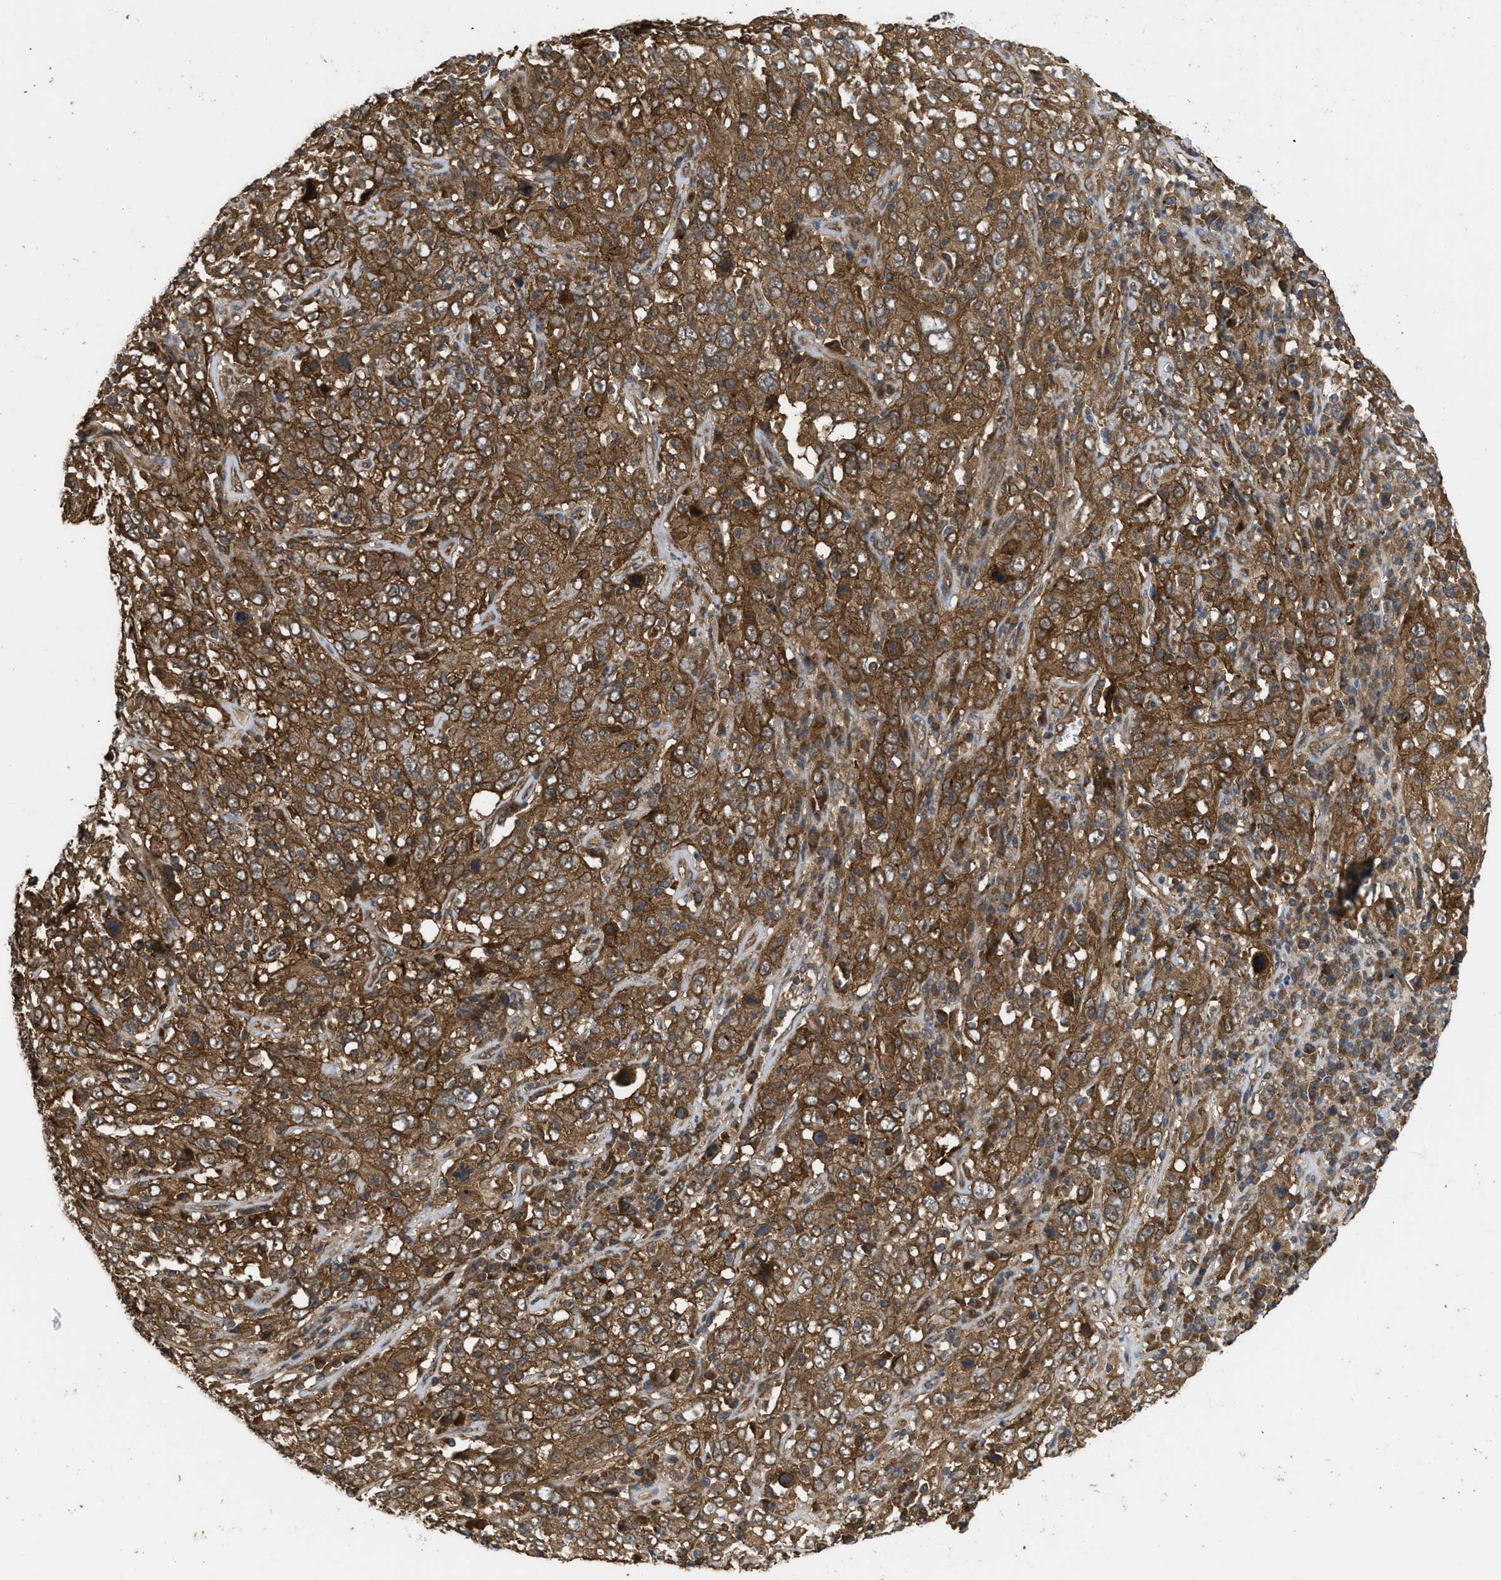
{"staining": {"intensity": "moderate", "quantity": ">75%", "location": "cytoplasmic/membranous"}, "tissue": "cervical cancer", "cell_type": "Tumor cells", "image_type": "cancer", "snomed": [{"axis": "morphology", "description": "Squamous cell carcinoma, NOS"}, {"axis": "topography", "description": "Cervix"}], "caption": "Cervical cancer (squamous cell carcinoma) was stained to show a protein in brown. There is medium levels of moderate cytoplasmic/membranous positivity in approximately >75% of tumor cells.", "gene": "FZD6", "patient": {"sex": "female", "age": 46}}